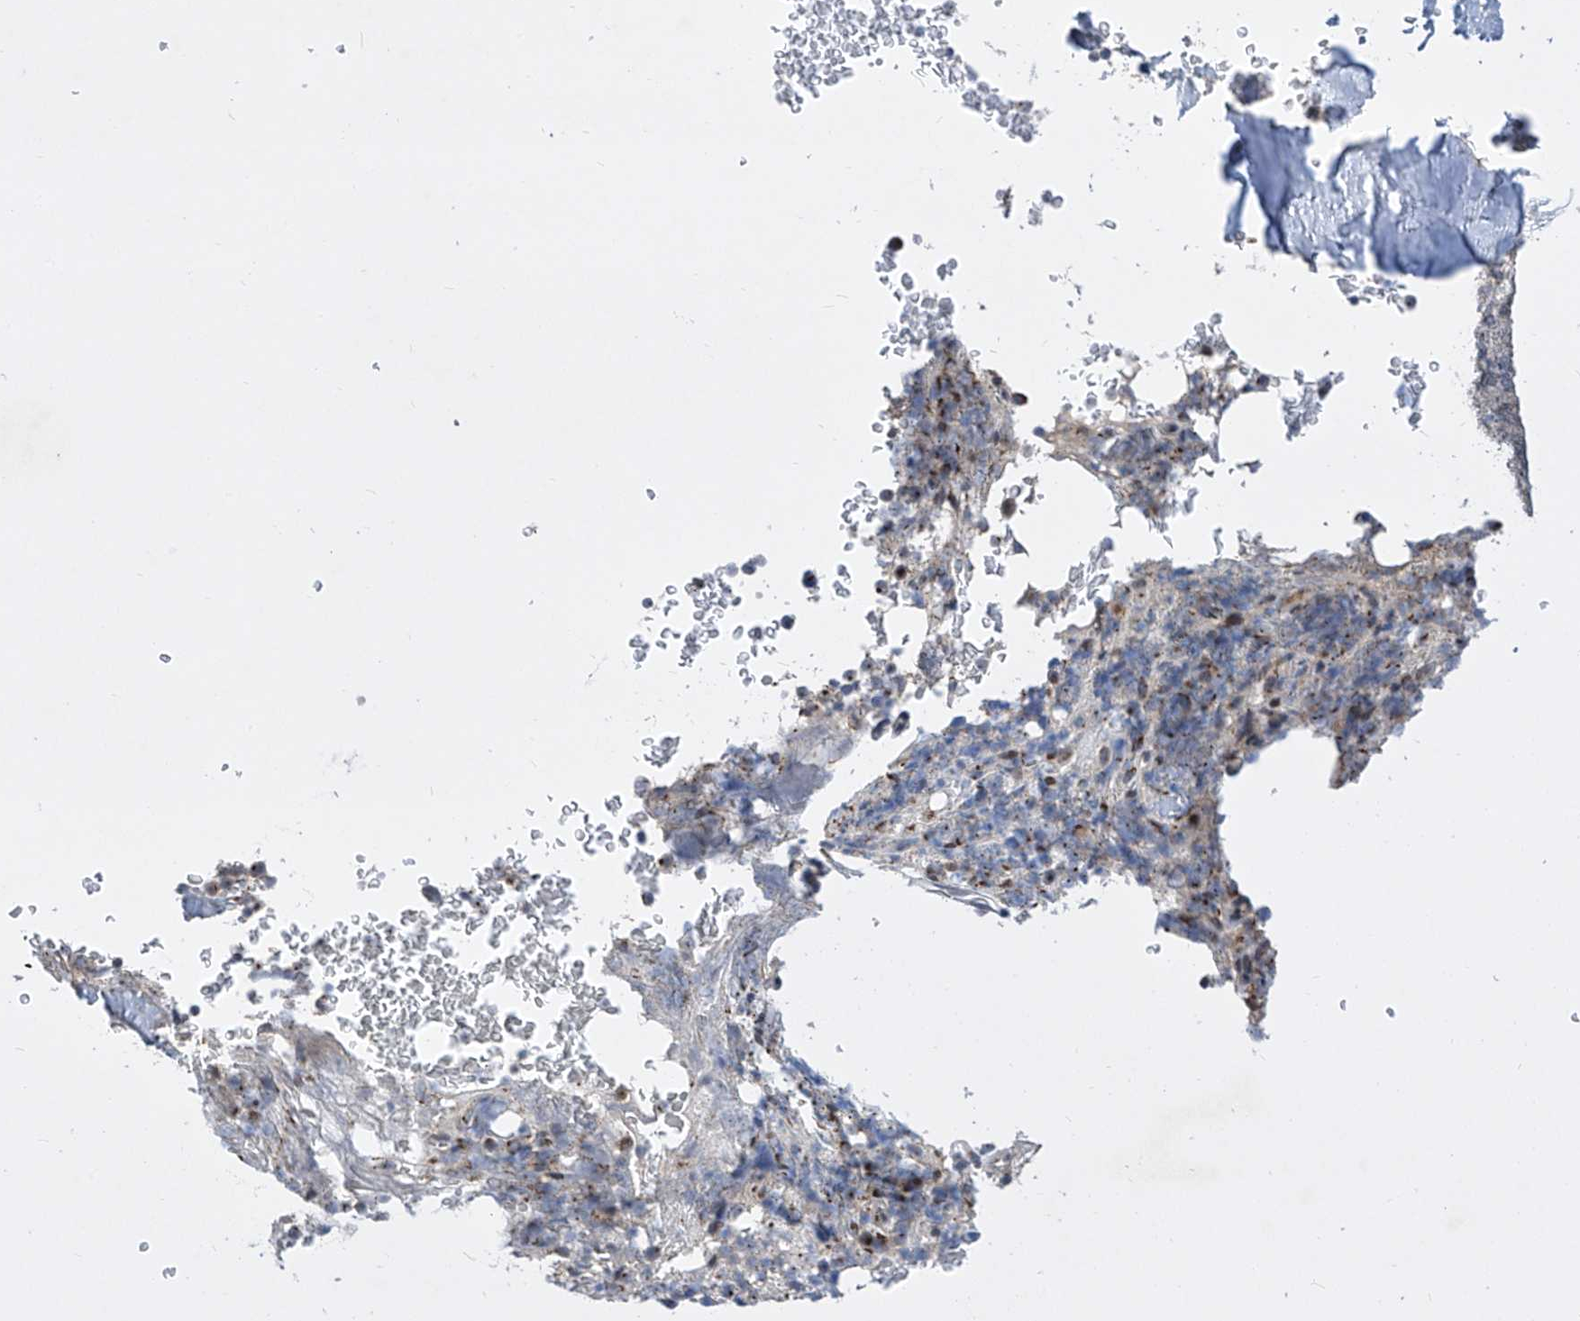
{"staining": {"intensity": "moderate", "quantity": "<25%", "location": "cytoplasmic/membranous"}, "tissue": "bone marrow", "cell_type": "Hematopoietic cells", "image_type": "normal", "snomed": [{"axis": "morphology", "description": "Normal tissue, NOS"}, {"axis": "topography", "description": "Bone marrow"}], "caption": "A micrograph showing moderate cytoplasmic/membranous expression in approximately <25% of hematopoietic cells in benign bone marrow, as visualized by brown immunohistochemical staining.", "gene": "CETN1", "patient": {"sex": "male", "age": 58}}